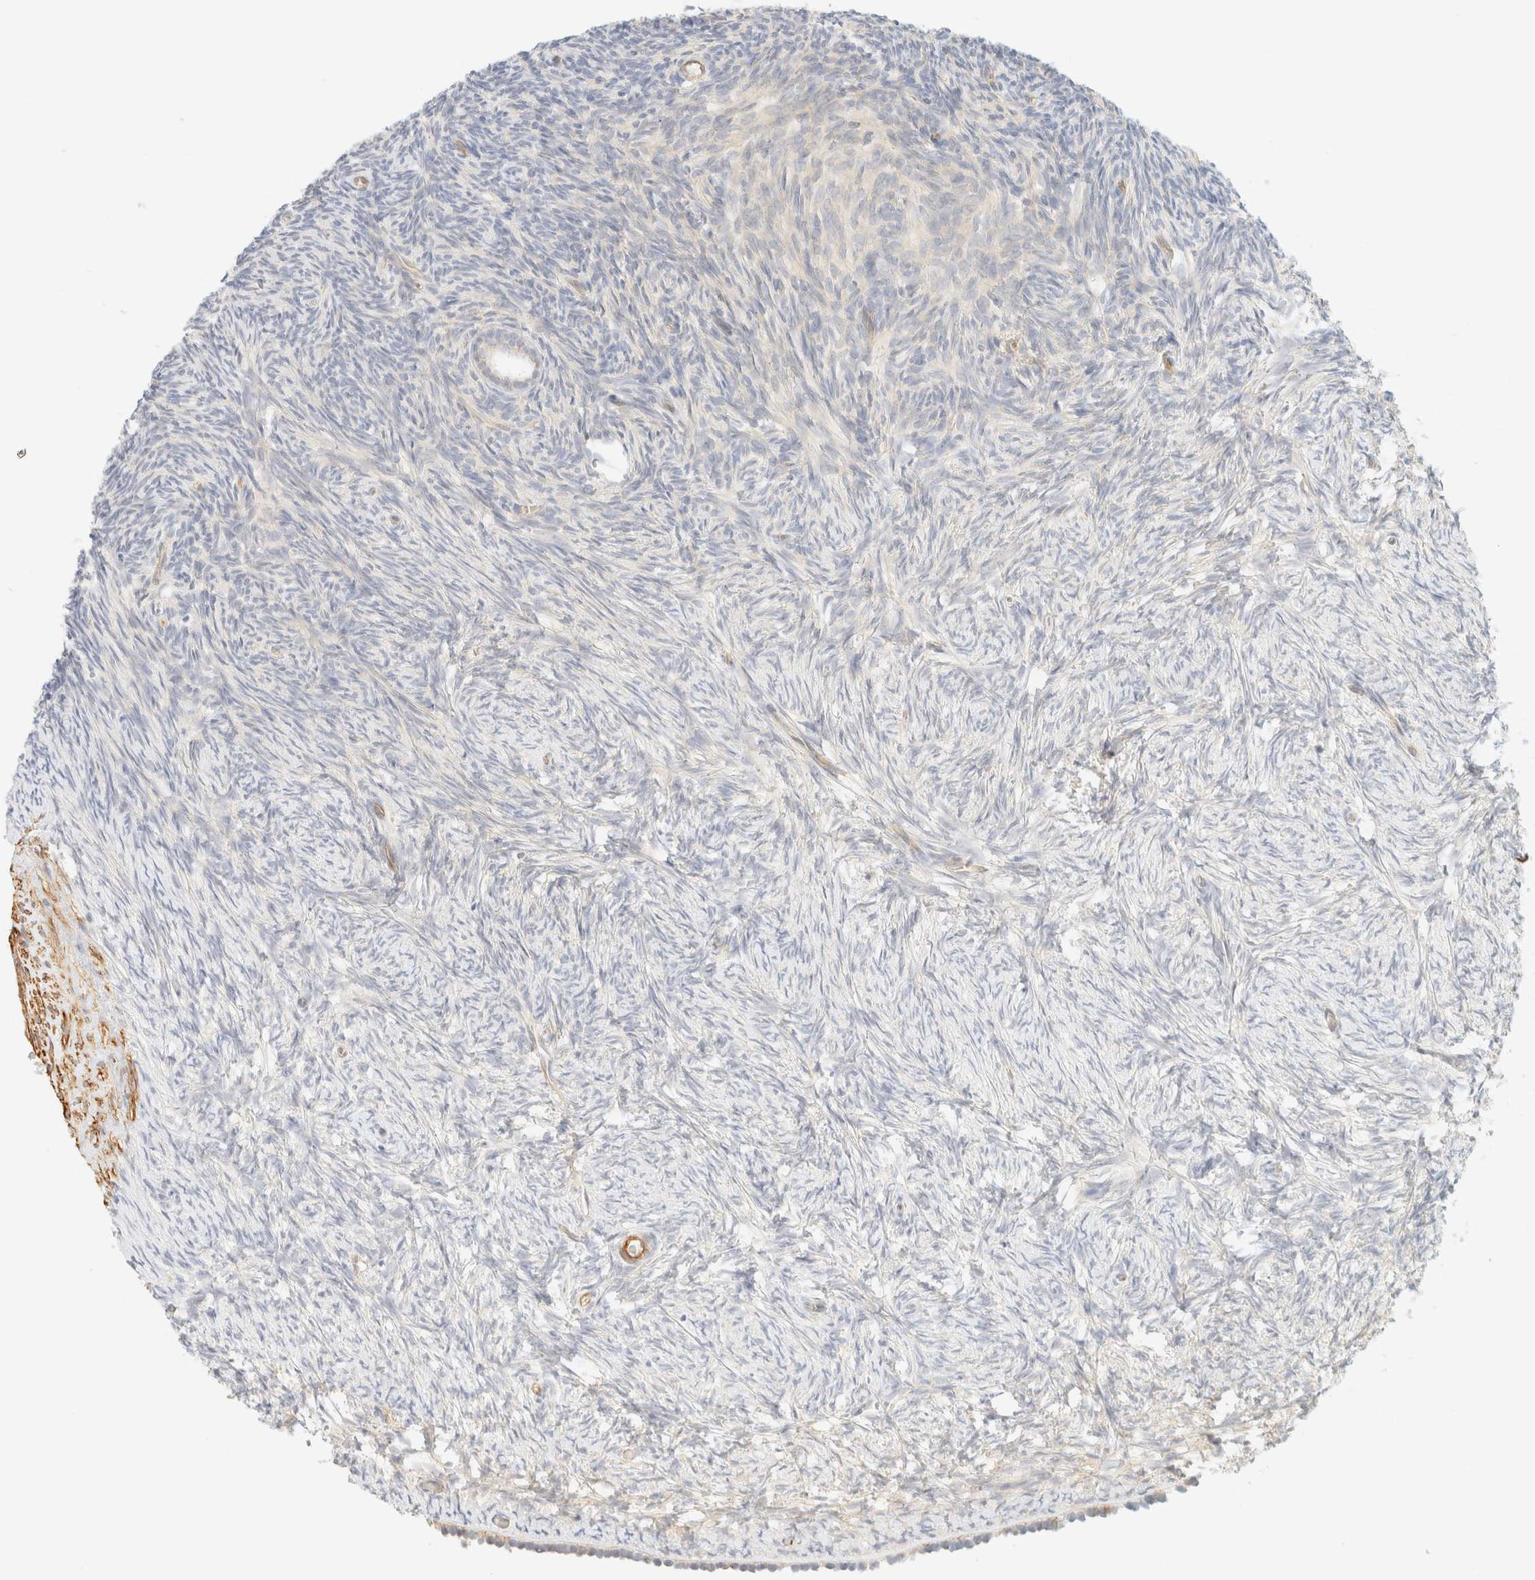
{"staining": {"intensity": "negative", "quantity": "none", "location": "none"}, "tissue": "ovary", "cell_type": "Follicle cells", "image_type": "normal", "snomed": [{"axis": "morphology", "description": "Normal tissue, NOS"}, {"axis": "topography", "description": "Ovary"}], "caption": "This micrograph is of unremarkable ovary stained with IHC to label a protein in brown with the nuclei are counter-stained blue. There is no staining in follicle cells. (DAB immunohistochemistry visualized using brightfield microscopy, high magnification).", "gene": "OTOP2", "patient": {"sex": "female", "age": 34}}